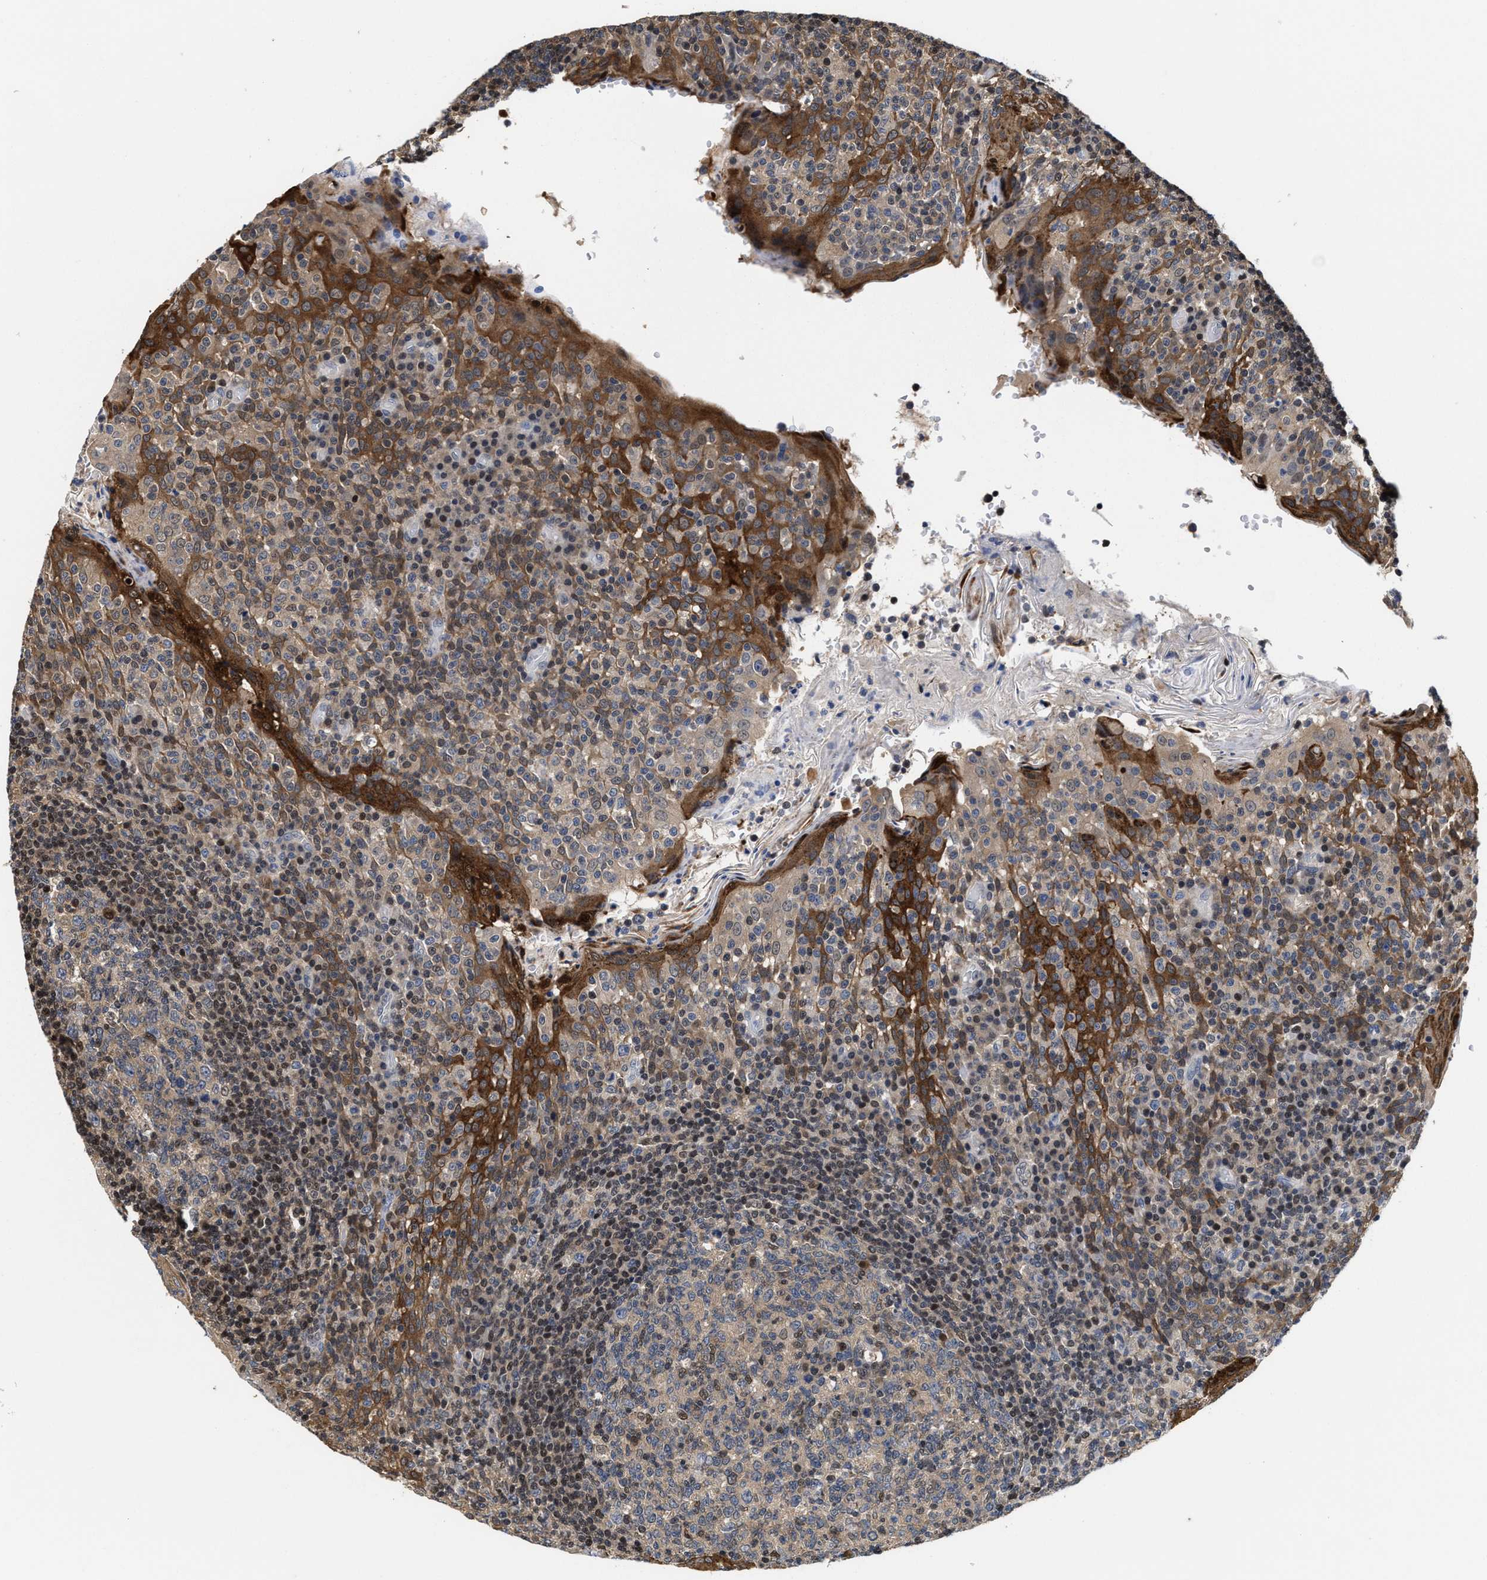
{"staining": {"intensity": "weak", "quantity": "25%-75%", "location": "cytoplasmic/membranous"}, "tissue": "tonsil", "cell_type": "Germinal center cells", "image_type": "normal", "snomed": [{"axis": "morphology", "description": "Normal tissue, NOS"}, {"axis": "topography", "description": "Tonsil"}], "caption": "Immunohistochemistry (IHC) of normal tonsil reveals low levels of weak cytoplasmic/membranous positivity in about 25%-75% of germinal center cells.", "gene": "KIF12", "patient": {"sex": "female", "age": 19}}